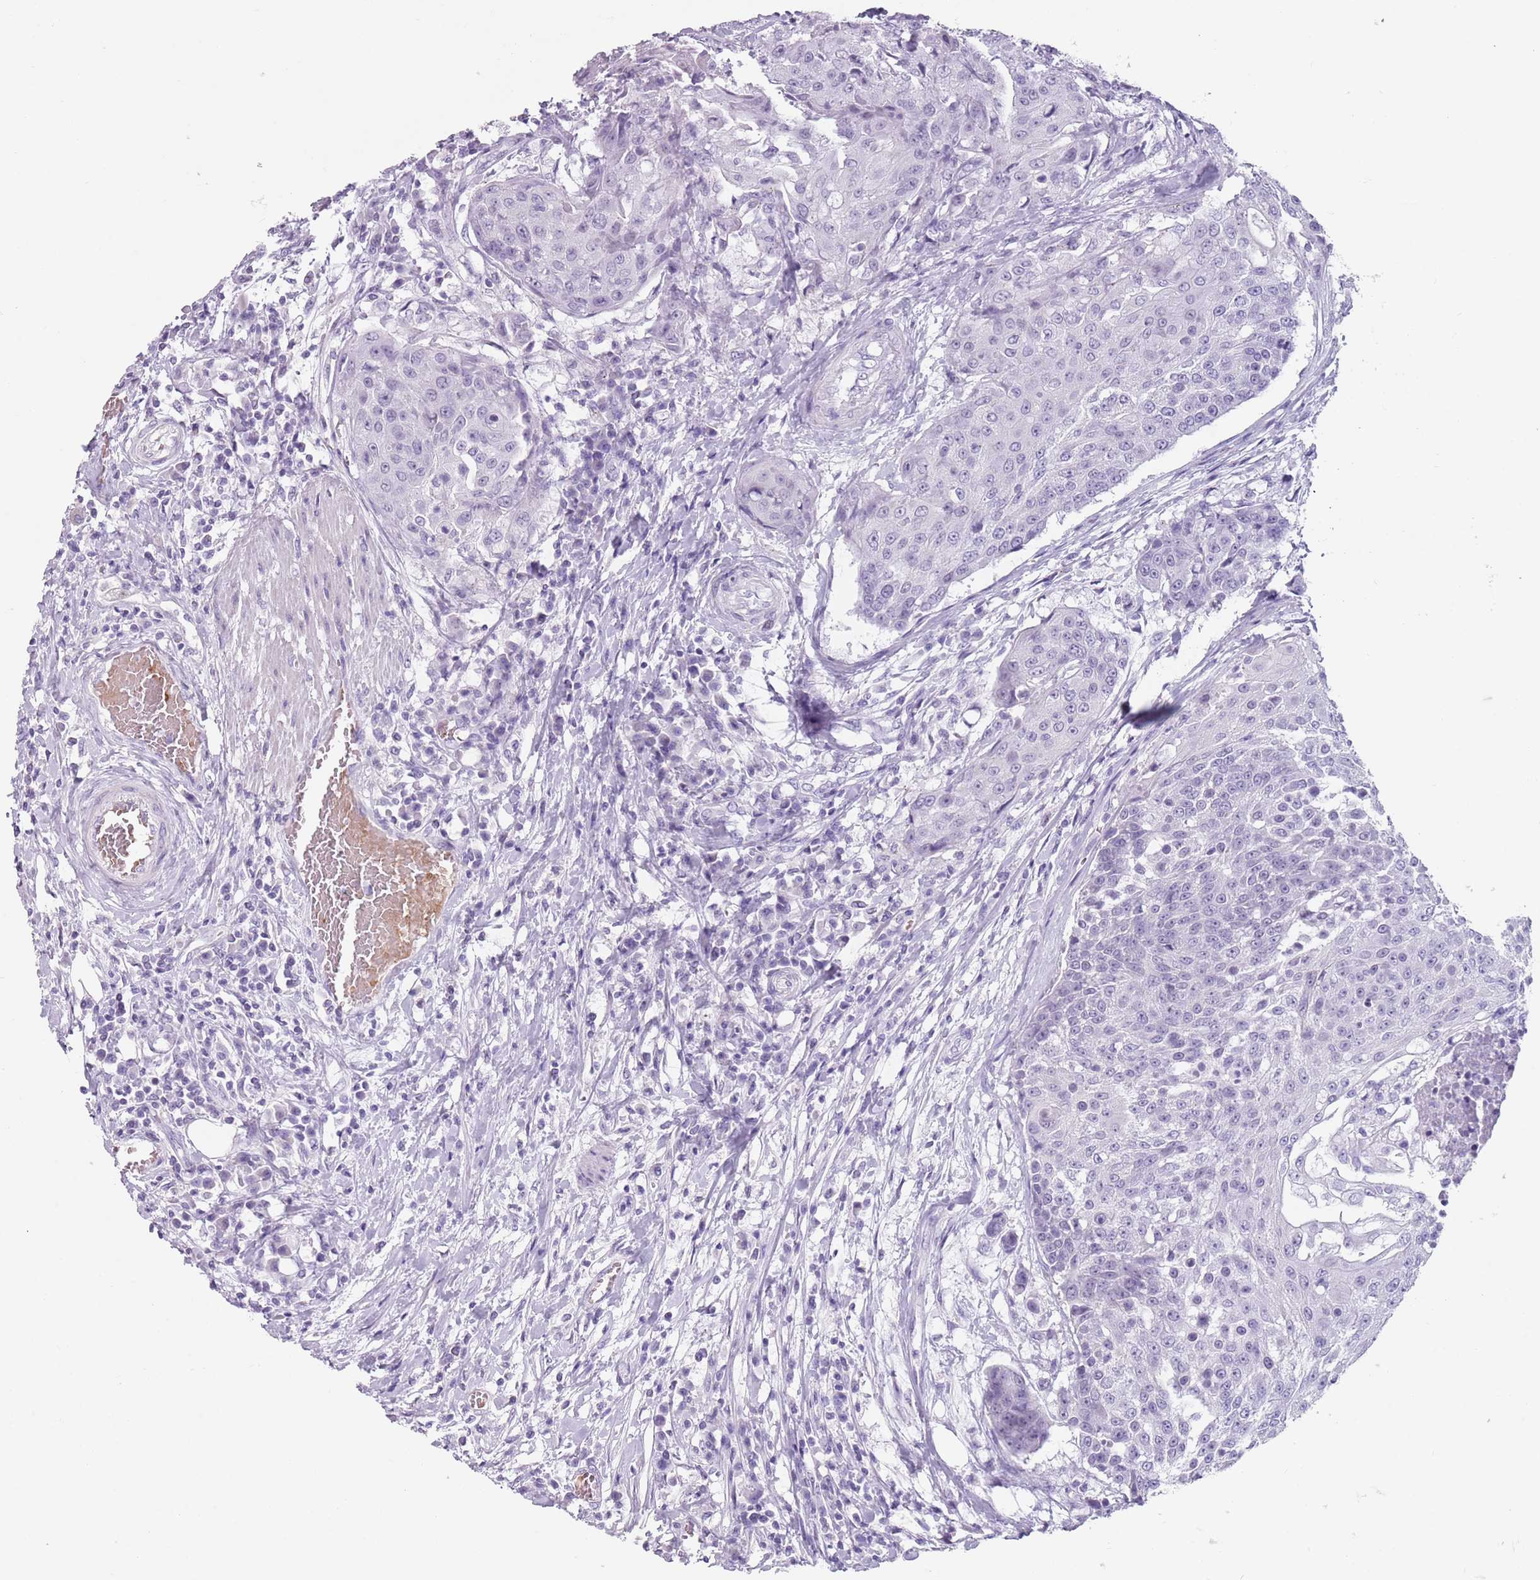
{"staining": {"intensity": "negative", "quantity": "none", "location": "none"}, "tissue": "urothelial cancer", "cell_type": "Tumor cells", "image_type": "cancer", "snomed": [{"axis": "morphology", "description": "Urothelial carcinoma, High grade"}, {"axis": "topography", "description": "Urinary bladder"}], "caption": "High magnification brightfield microscopy of high-grade urothelial carcinoma stained with DAB (brown) and counterstained with hematoxylin (blue): tumor cells show no significant positivity.", "gene": "SPESP1", "patient": {"sex": "female", "age": 63}}